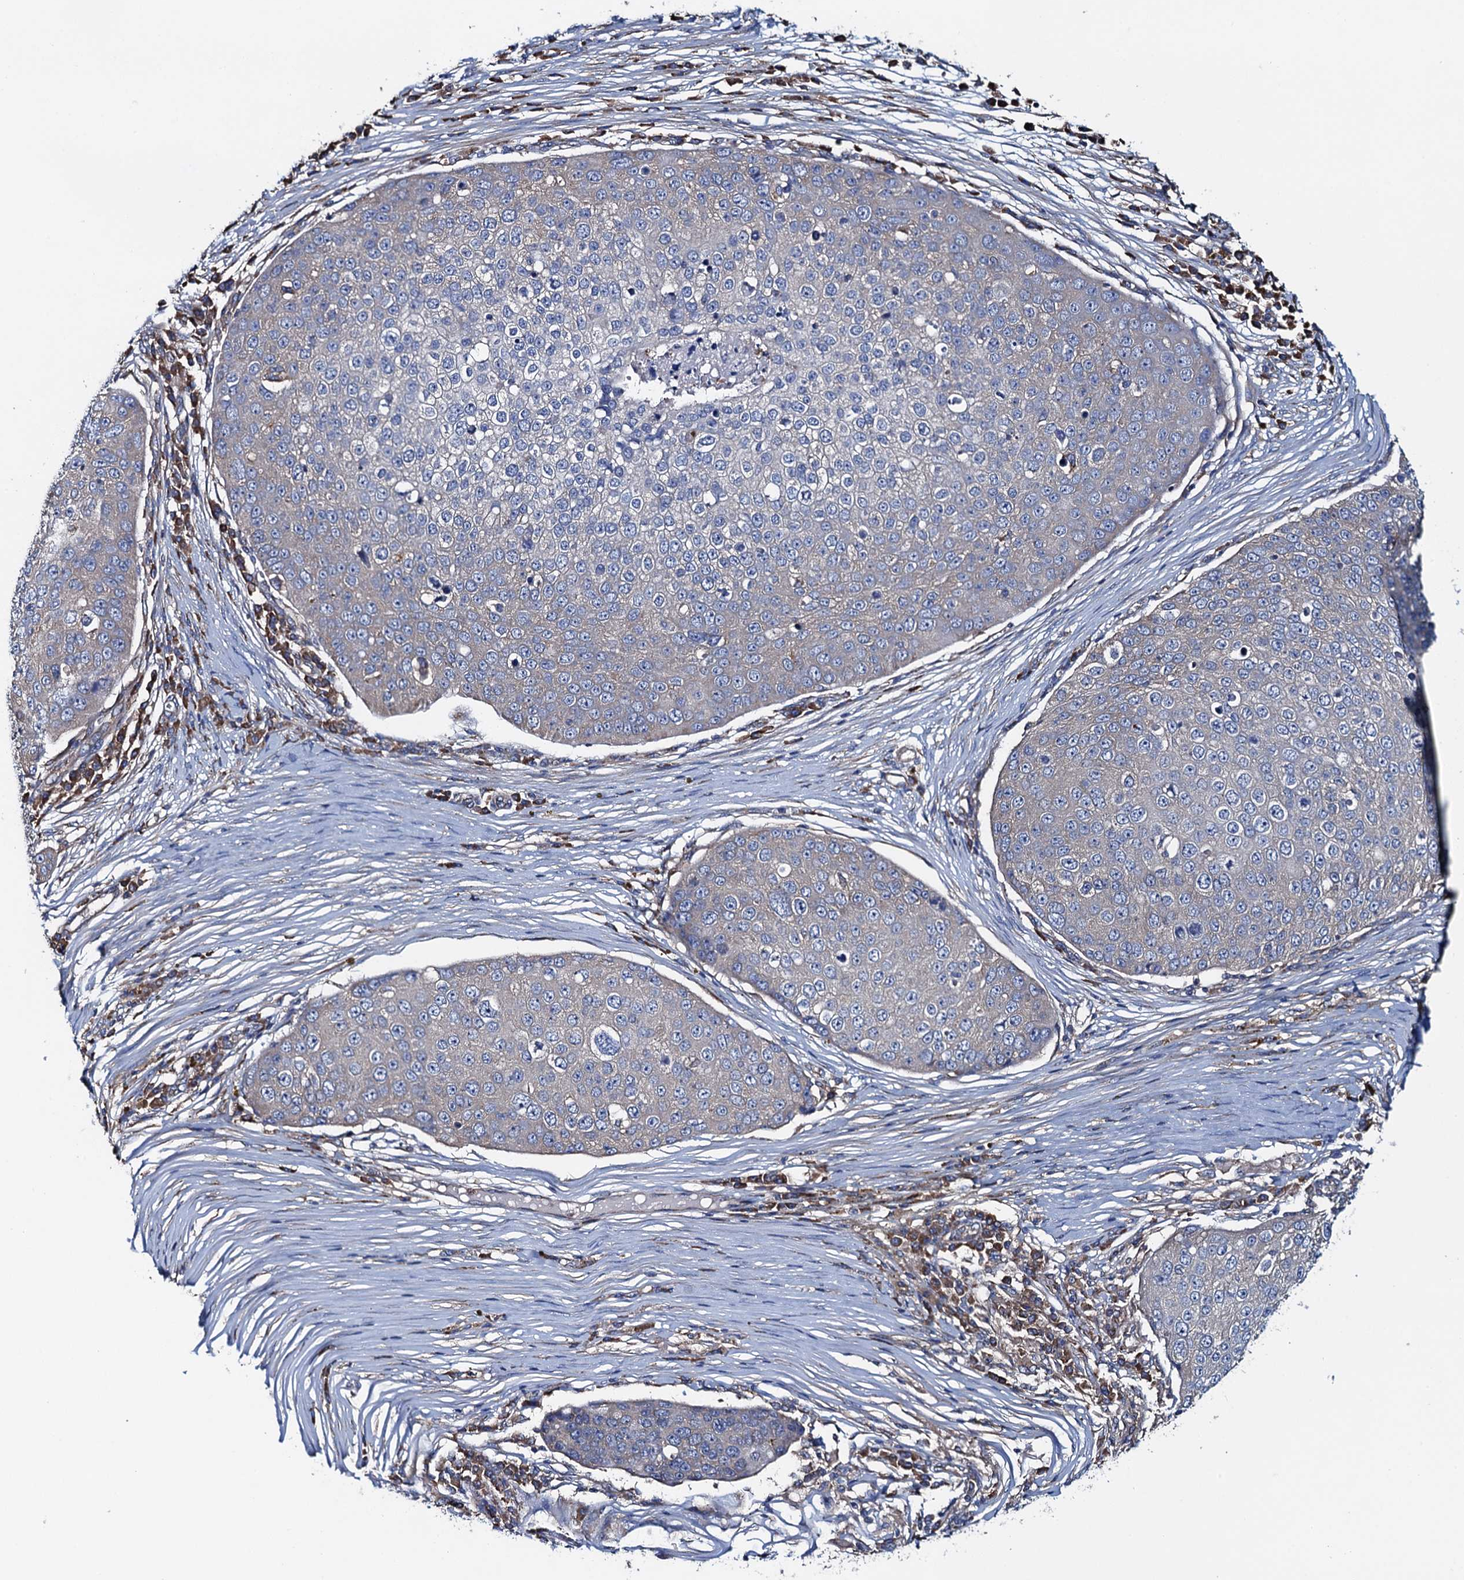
{"staining": {"intensity": "negative", "quantity": "none", "location": "none"}, "tissue": "skin cancer", "cell_type": "Tumor cells", "image_type": "cancer", "snomed": [{"axis": "morphology", "description": "Squamous cell carcinoma, NOS"}, {"axis": "topography", "description": "Skin"}], "caption": "IHC of skin squamous cell carcinoma shows no expression in tumor cells.", "gene": "ADCY9", "patient": {"sex": "male", "age": 71}}